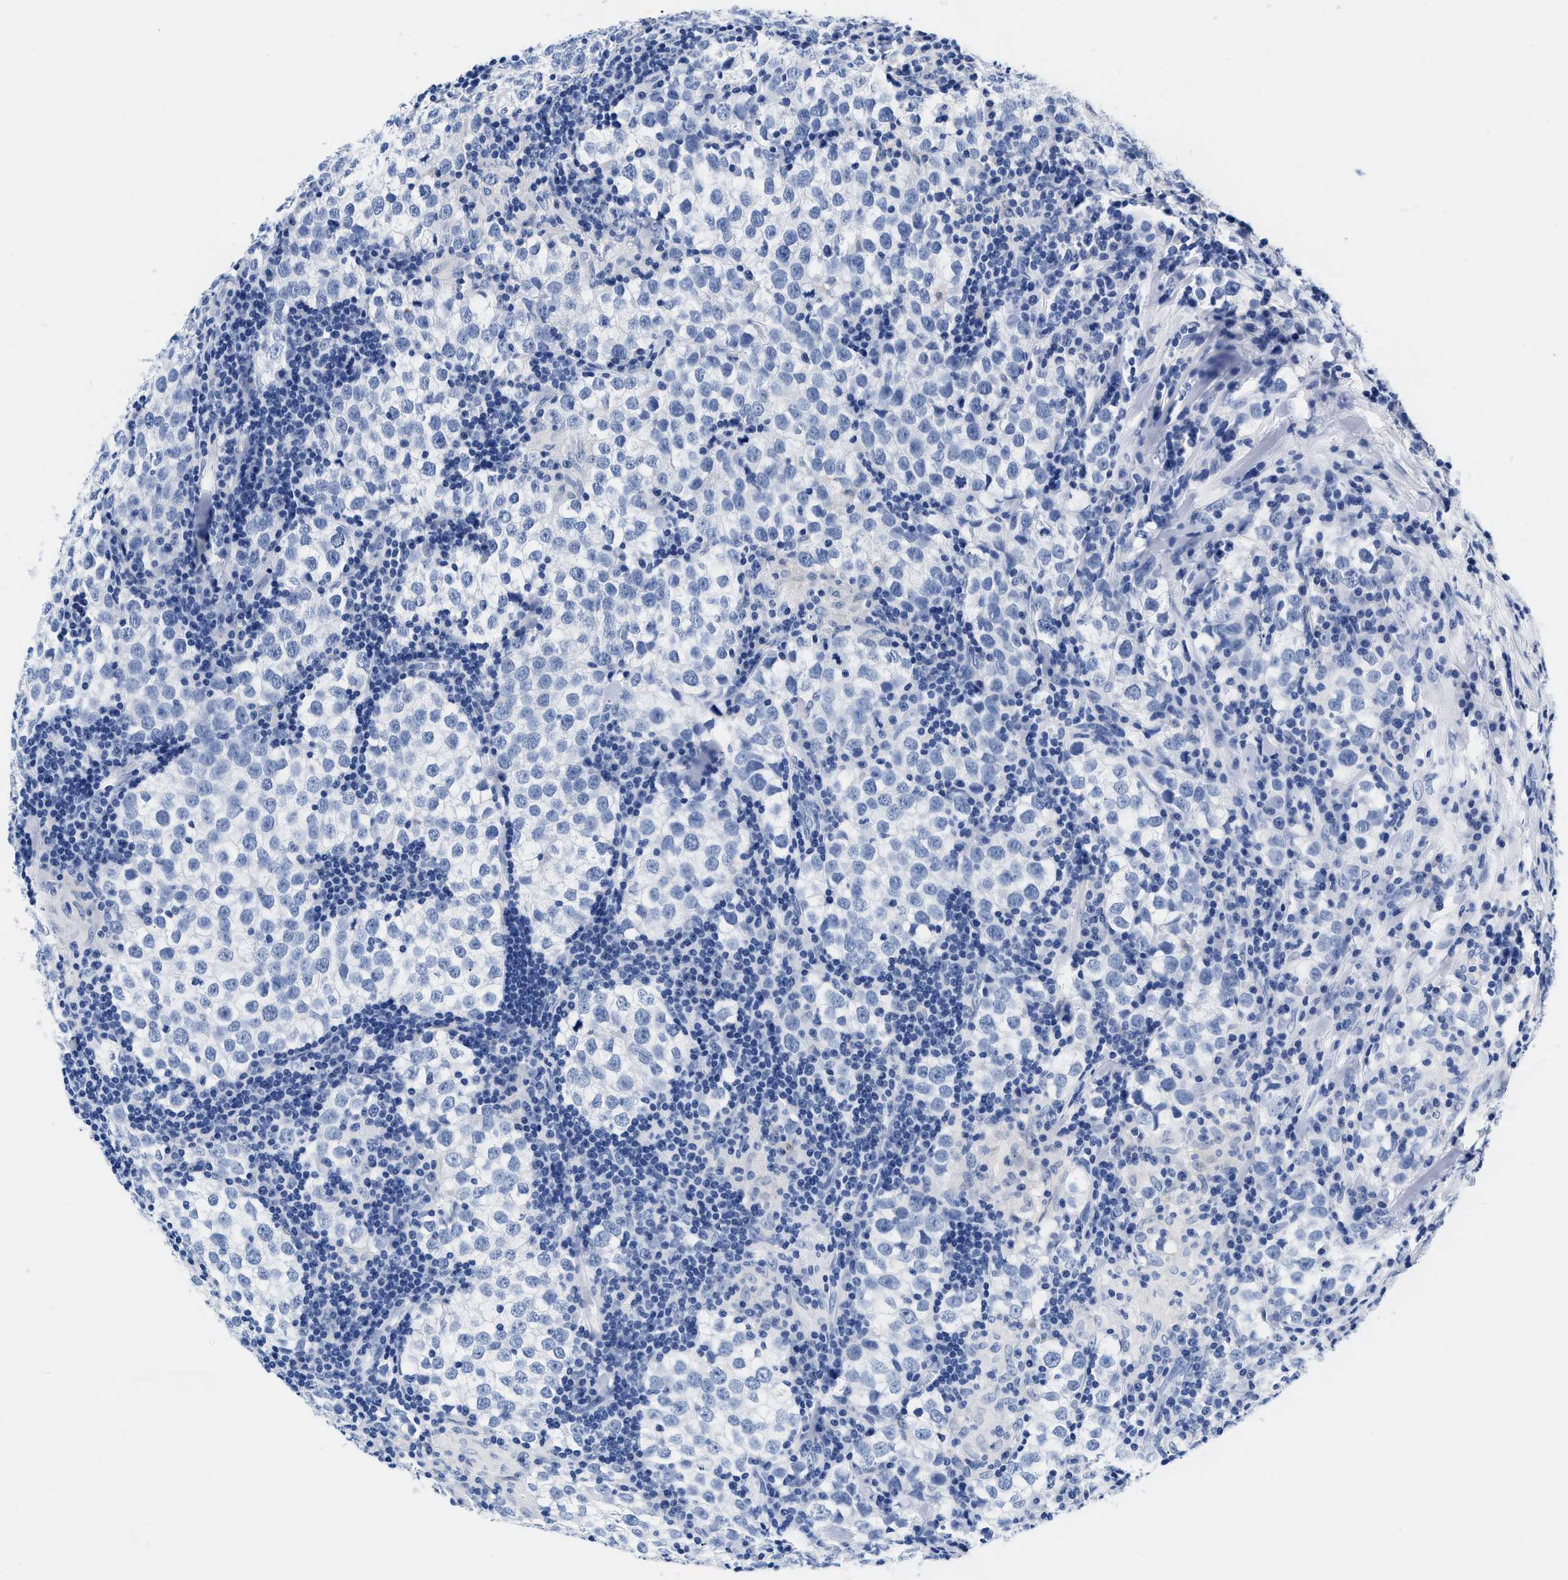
{"staining": {"intensity": "negative", "quantity": "none", "location": "none"}, "tissue": "testis cancer", "cell_type": "Tumor cells", "image_type": "cancer", "snomed": [{"axis": "morphology", "description": "Seminoma, NOS"}, {"axis": "morphology", "description": "Carcinoma, Embryonal, NOS"}, {"axis": "topography", "description": "Testis"}], "caption": "Histopathology image shows no protein expression in tumor cells of testis cancer tissue.", "gene": "CER1", "patient": {"sex": "male", "age": 36}}